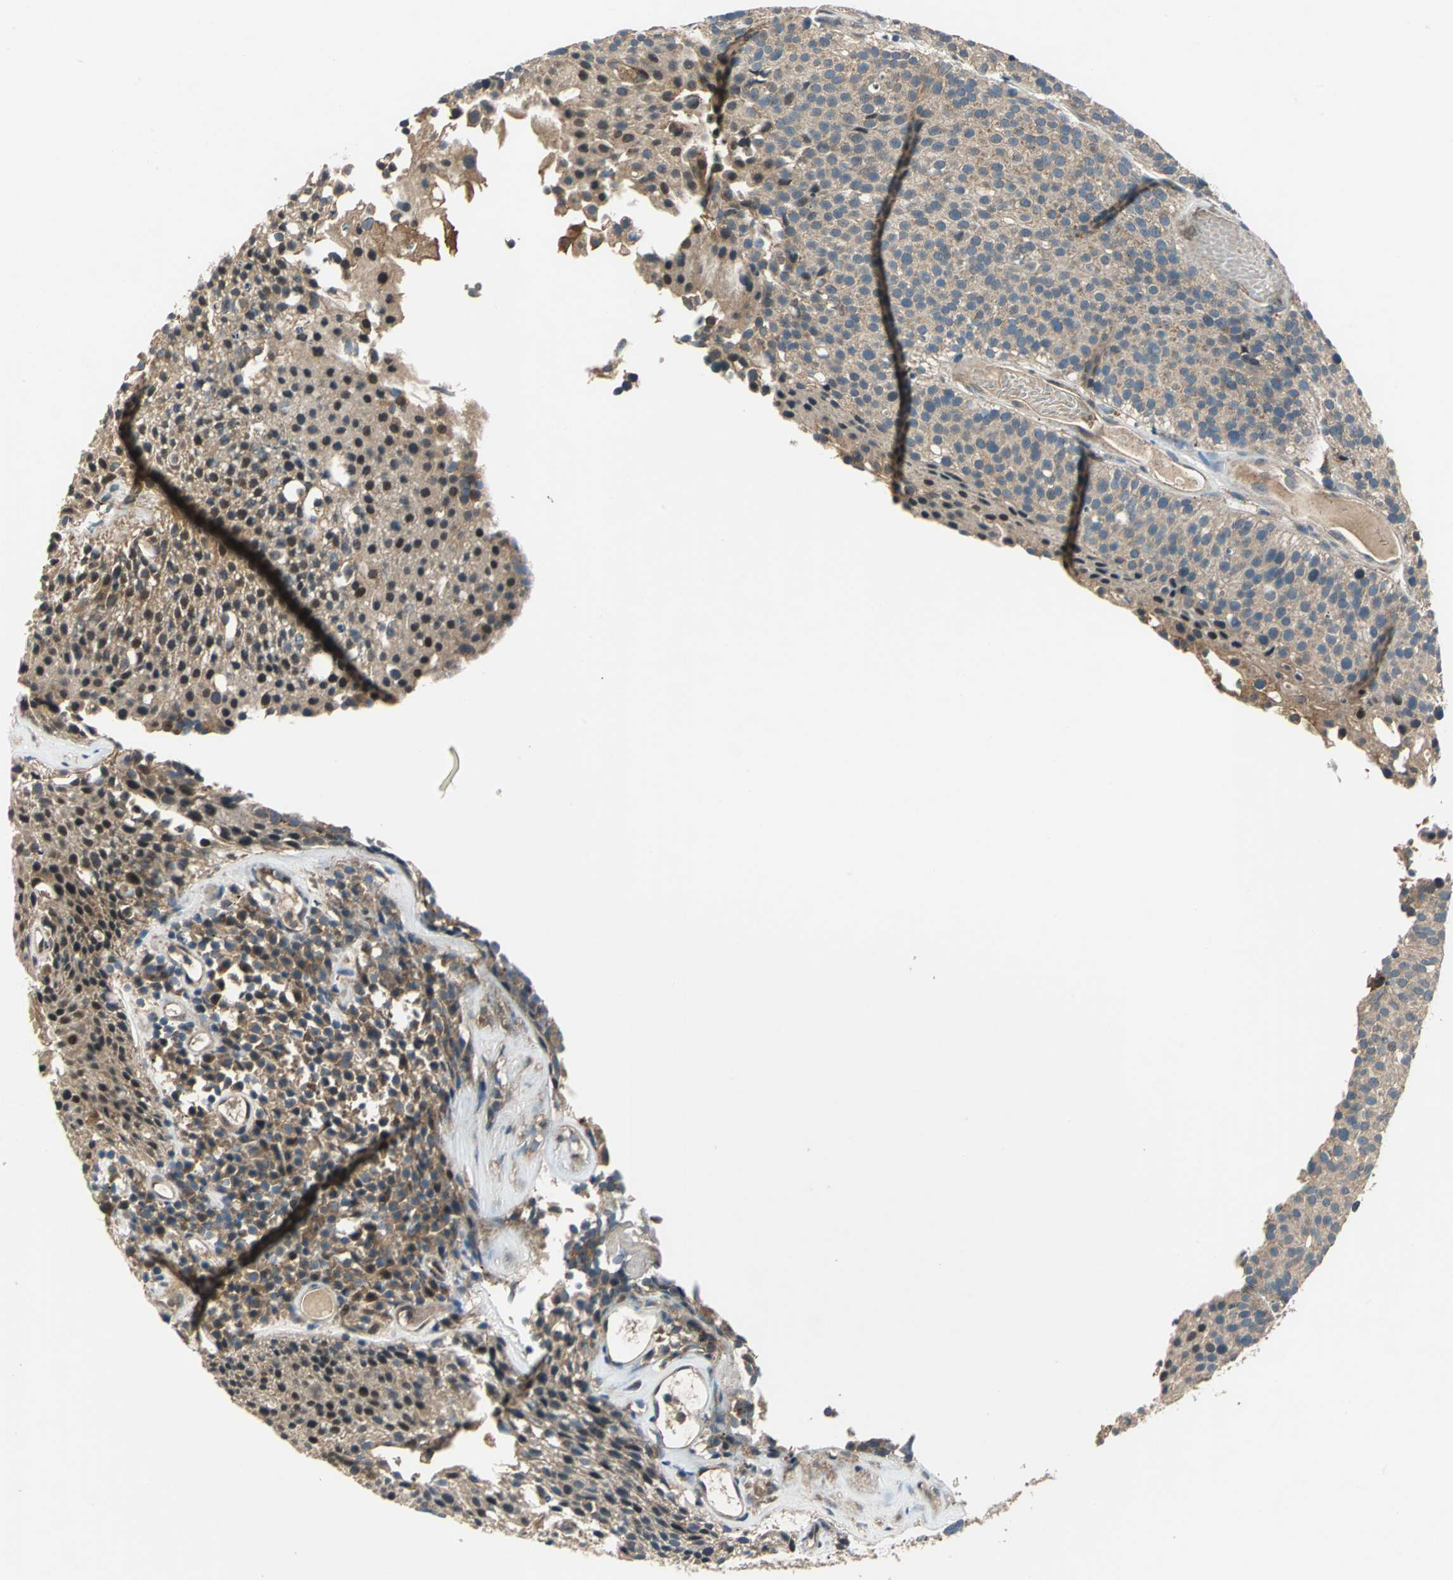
{"staining": {"intensity": "moderate", "quantity": ">75%", "location": "cytoplasmic/membranous"}, "tissue": "urothelial cancer", "cell_type": "Tumor cells", "image_type": "cancer", "snomed": [{"axis": "morphology", "description": "Urothelial carcinoma, Low grade"}, {"axis": "topography", "description": "Urinary bladder"}], "caption": "Immunohistochemistry histopathology image of human urothelial carcinoma (low-grade) stained for a protein (brown), which exhibits medium levels of moderate cytoplasmic/membranous staining in about >75% of tumor cells.", "gene": "EMCN", "patient": {"sex": "male", "age": 85}}